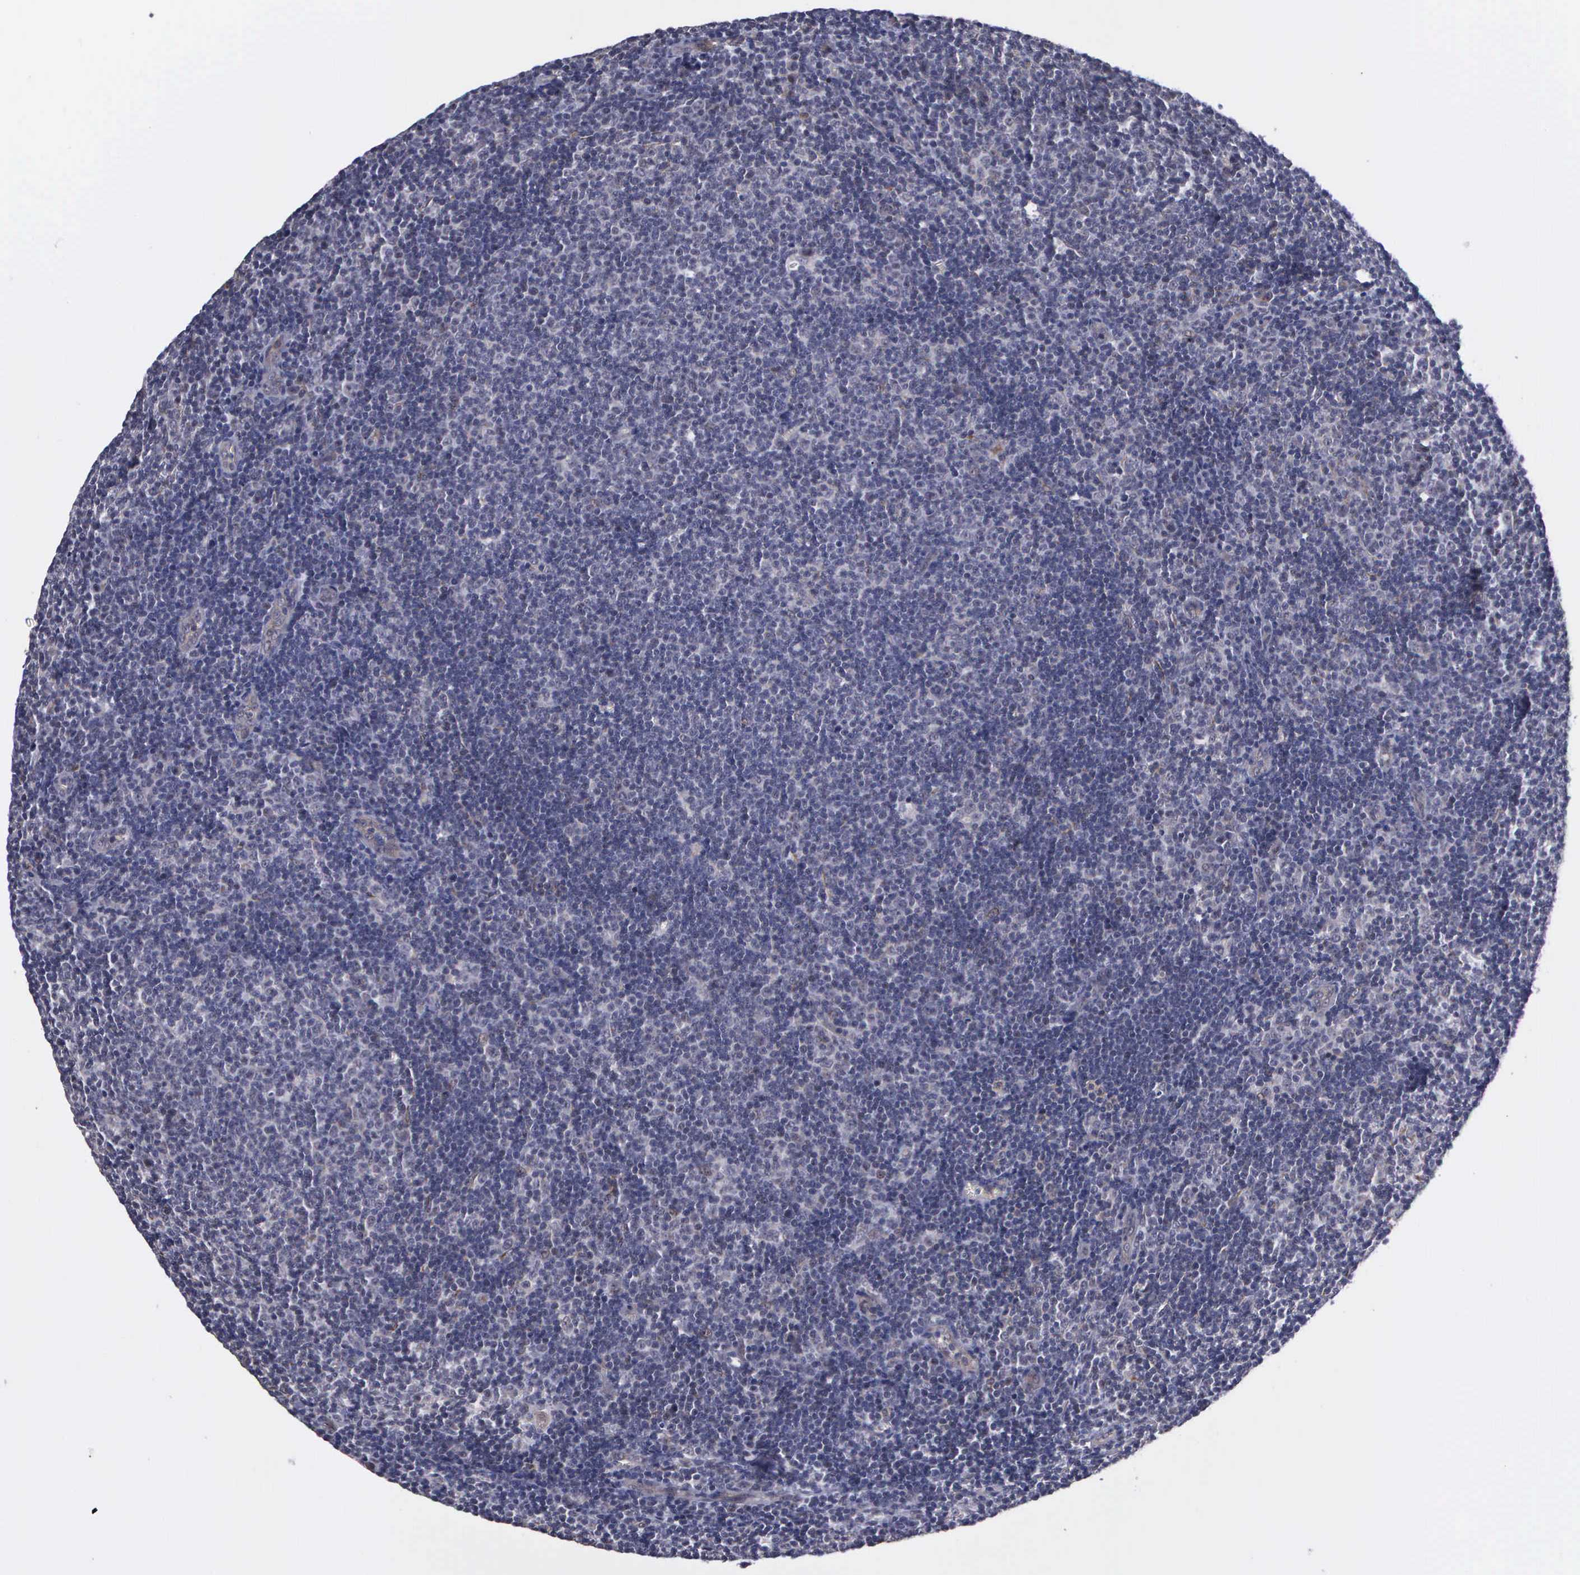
{"staining": {"intensity": "weak", "quantity": "<25%", "location": "cytoplasmic/membranous"}, "tissue": "lymphoma", "cell_type": "Tumor cells", "image_type": "cancer", "snomed": [{"axis": "morphology", "description": "Malignant lymphoma, non-Hodgkin's type, Low grade"}, {"axis": "topography", "description": "Lymph node"}], "caption": "Lymphoma was stained to show a protein in brown. There is no significant expression in tumor cells. Nuclei are stained in blue.", "gene": "MAP3K9", "patient": {"sex": "male", "age": 49}}